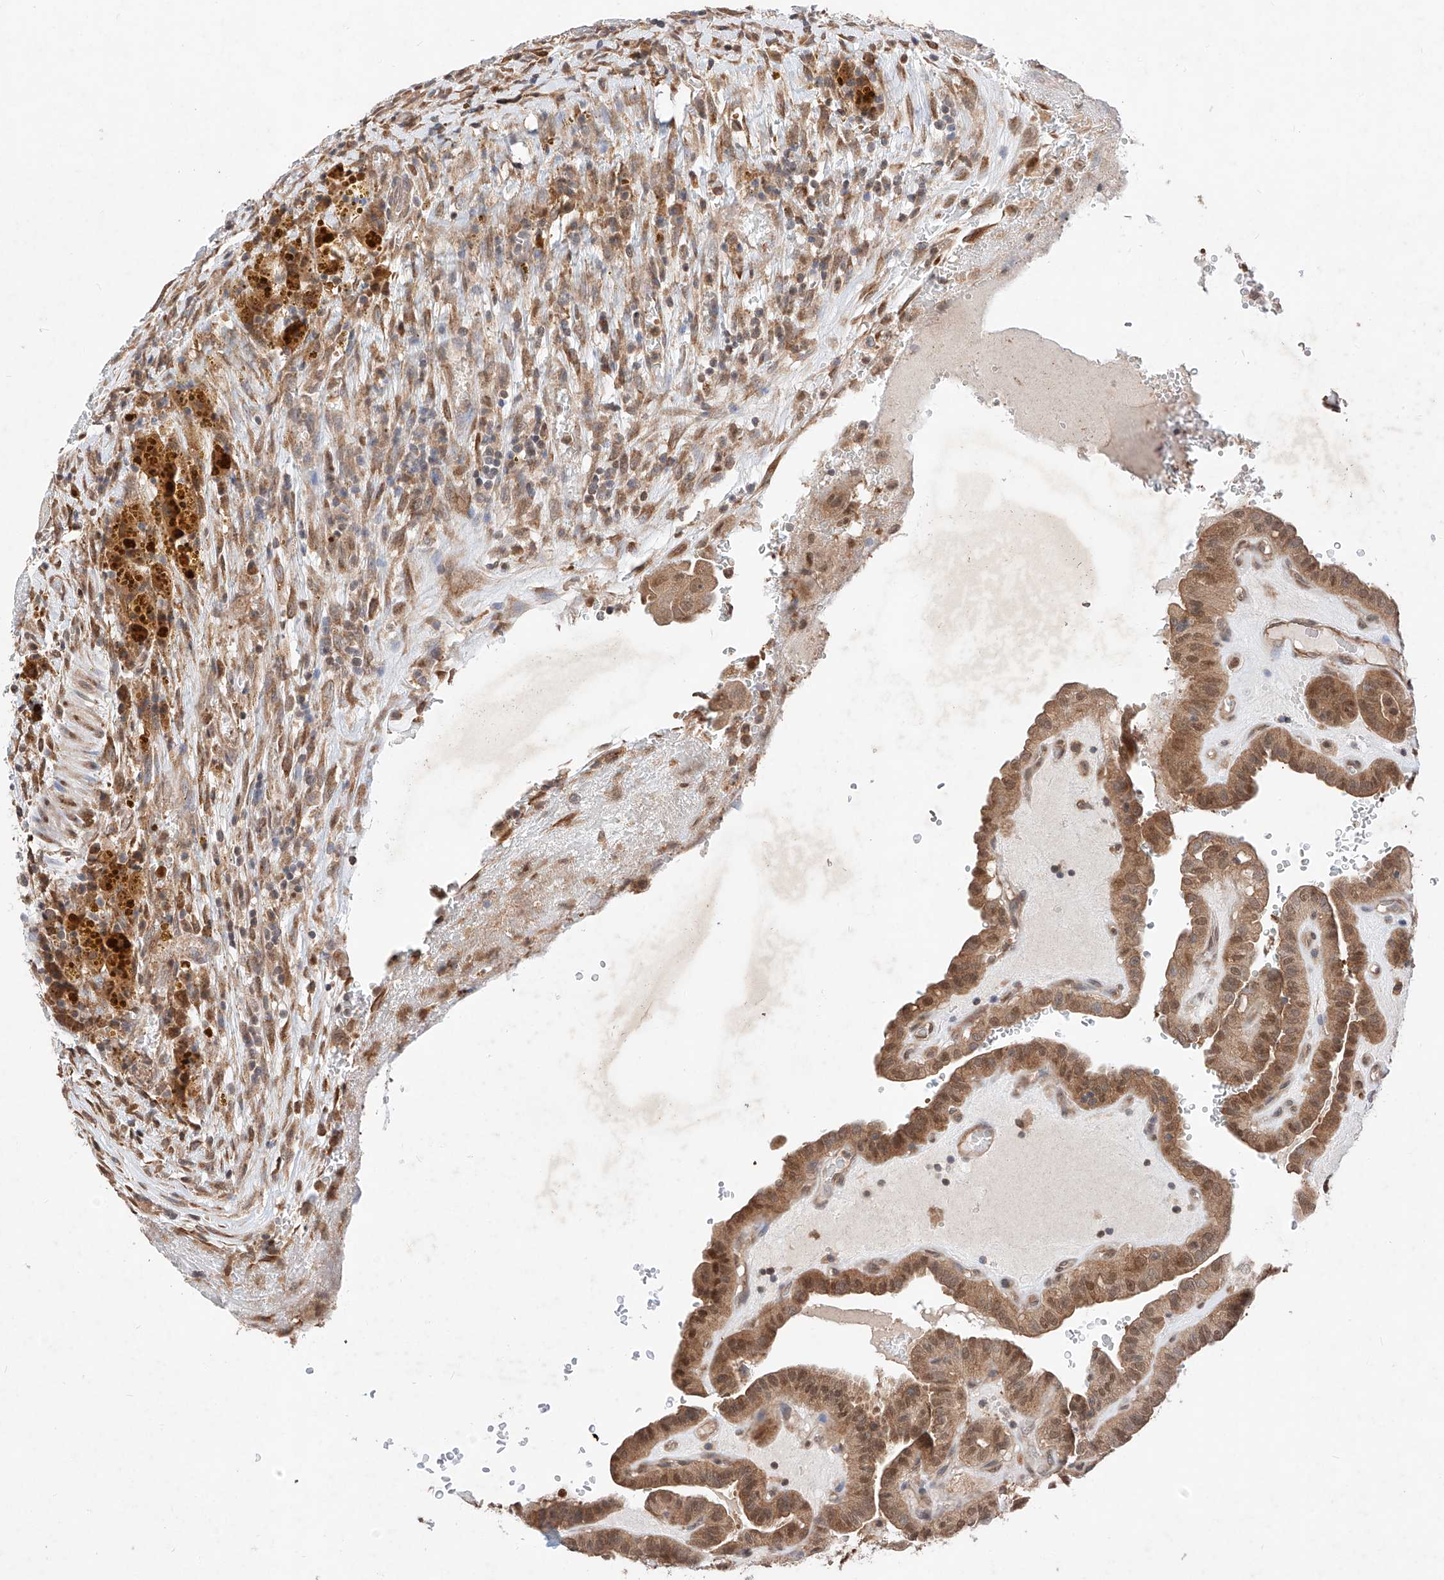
{"staining": {"intensity": "moderate", "quantity": ">75%", "location": "cytoplasmic/membranous,nuclear"}, "tissue": "thyroid cancer", "cell_type": "Tumor cells", "image_type": "cancer", "snomed": [{"axis": "morphology", "description": "Papillary adenocarcinoma, NOS"}, {"axis": "topography", "description": "Thyroid gland"}], "caption": "This micrograph shows IHC staining of papillary adenocarcinoma (thyroid), with medium moderate cytoplasmic/membranous and nuclear staining in approximately >75% of tumor cells.", "gene": "ZSCAN4", "patient": {"sex": "male", "age": 77}}